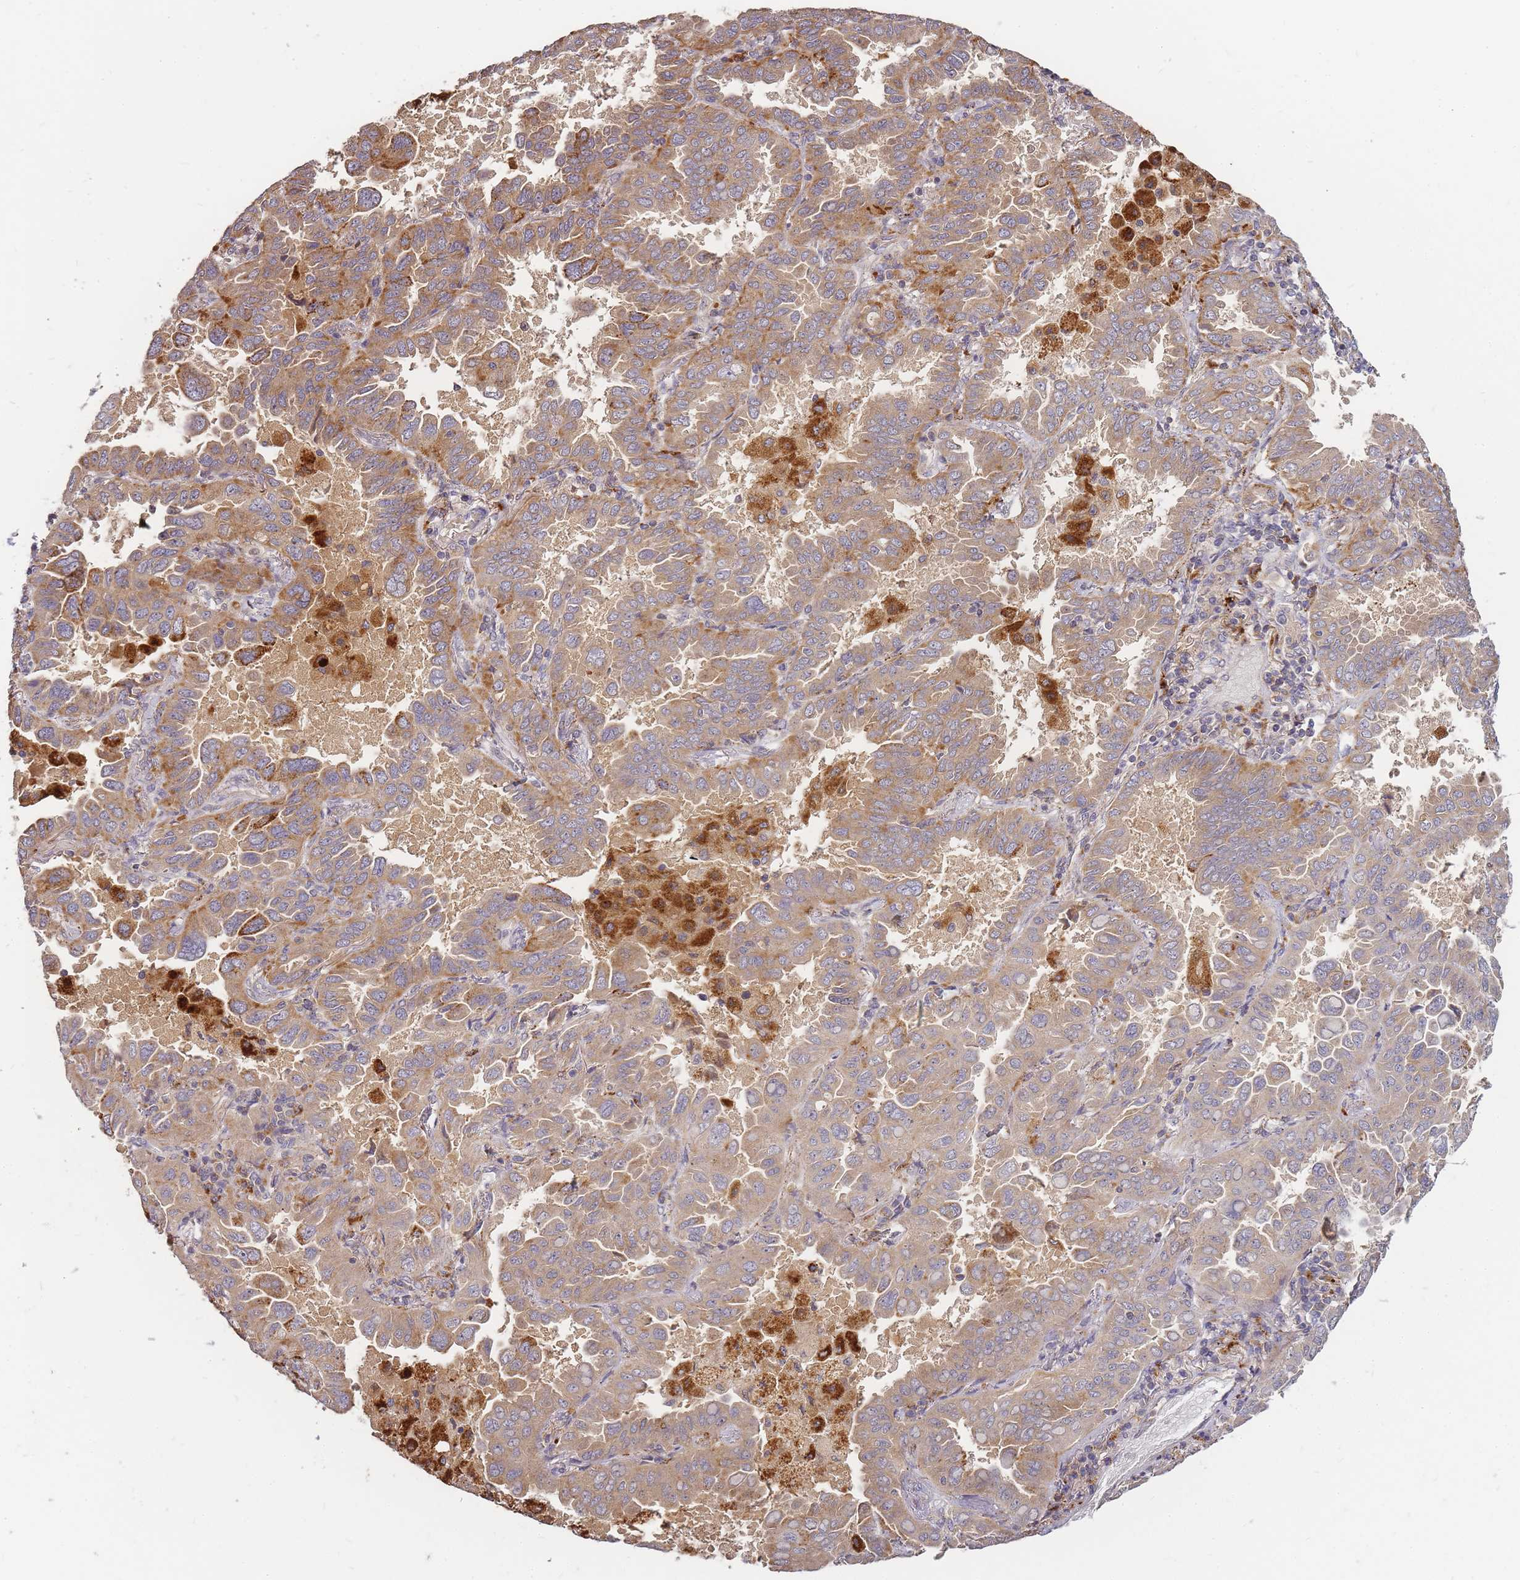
{"staining": {"intensity": "moderate", "quantity": ">75%", "location": "cytoplasmic/membranous"}, "tissue": "lung cancer", "cell_type": "Tumor cells", "image_type": "cancer", "snomed": [{"axis": "morphology", "description": "Adenocarcinoma, NOS"}, {"axis": "topography", "description": "Lung"}], "caption": "Approximately >75% of tumor cells in human lung cancer (adenocarcinoma) demonstrate moderate cytoplasmic/membranous protein positivity as visualized by brown immunohistochemical staining.", "gene": "ATG5", "patient": {"sex": "male", "age": 64}}